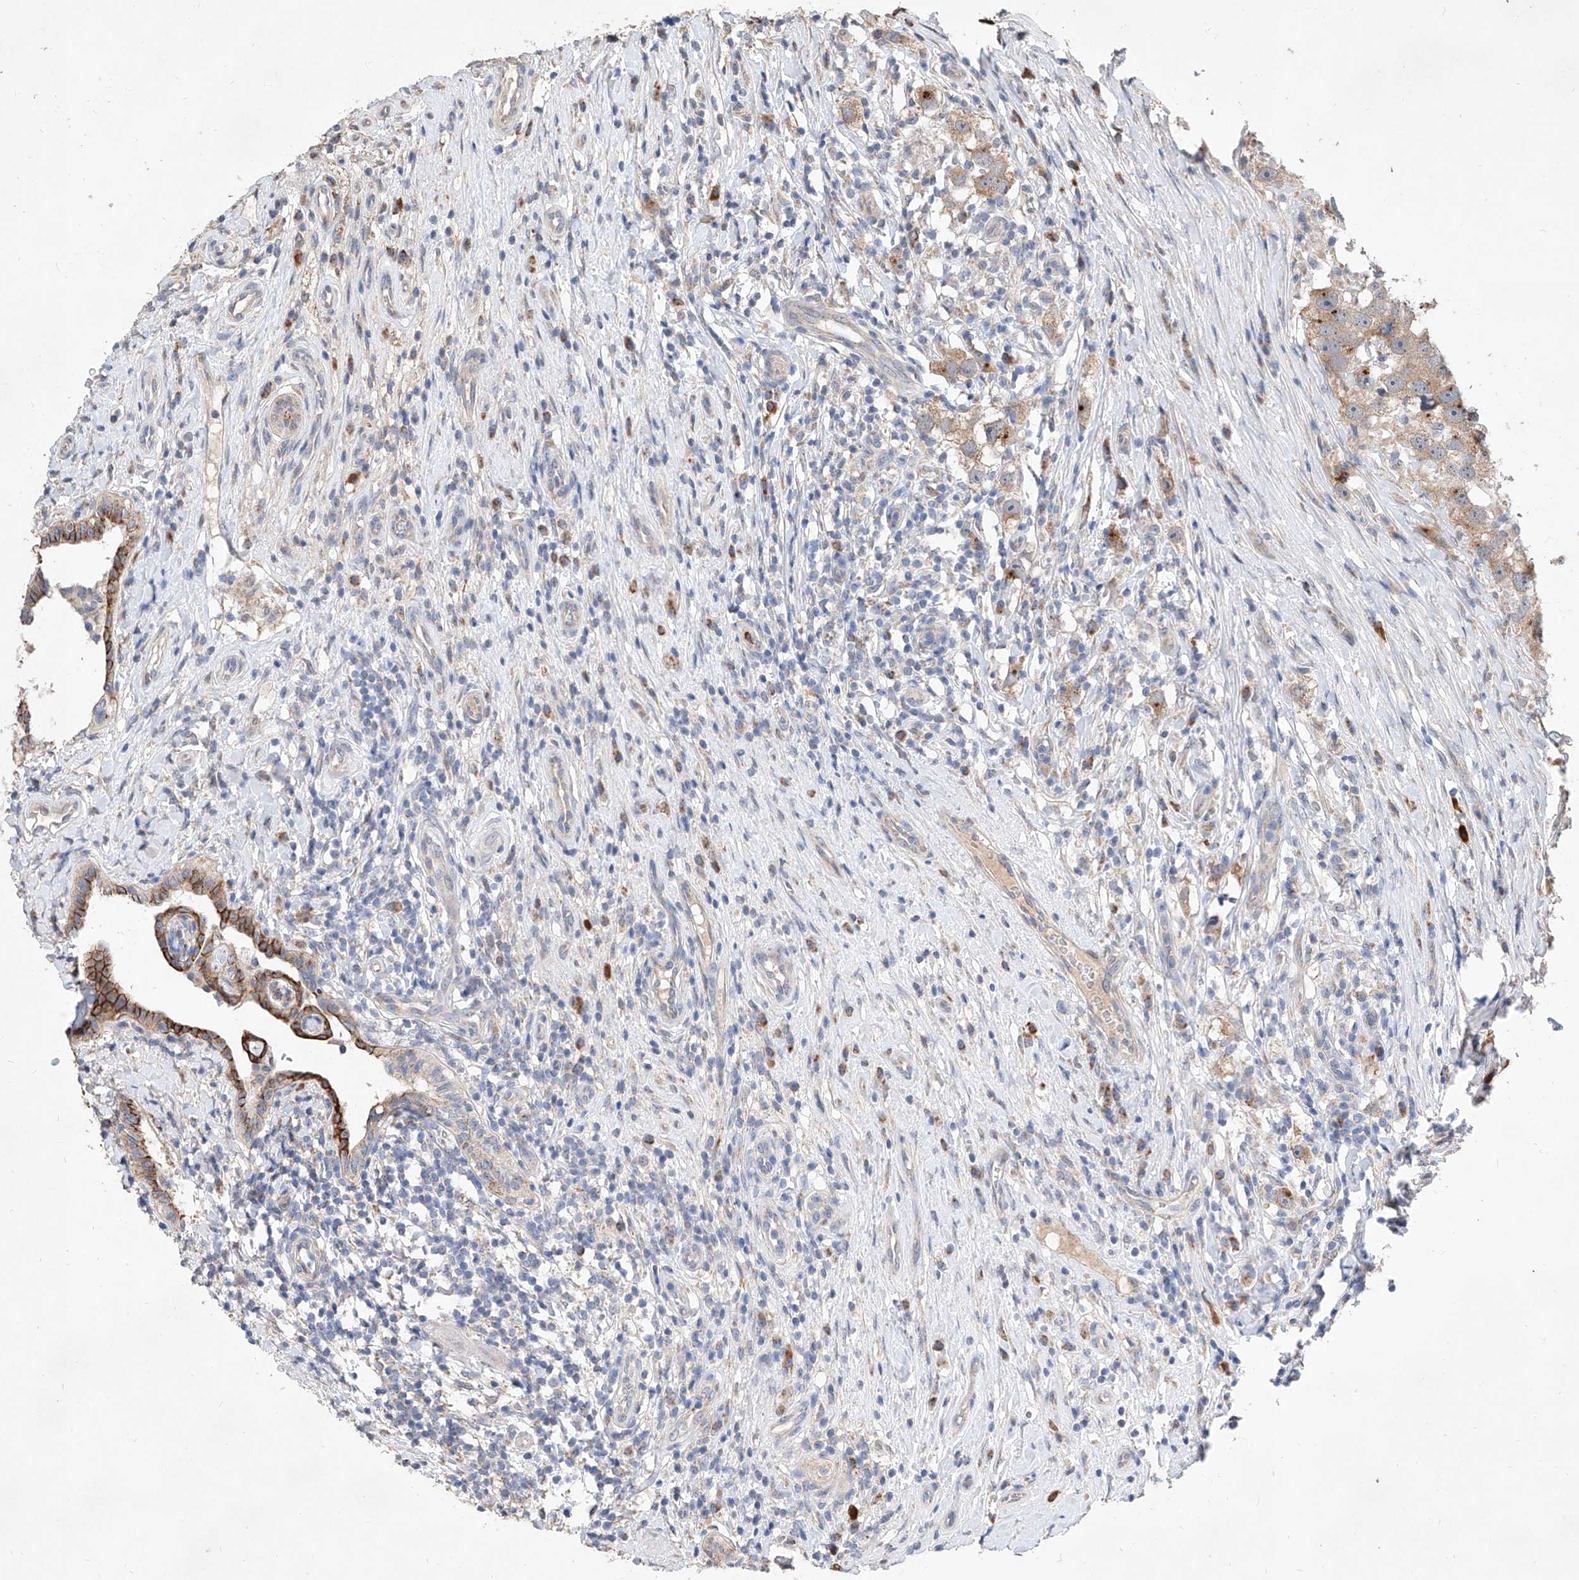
{"staining": {"intensity": "moderate", "quantity": ">75%", "location": "cytoplasmic/membranous"}, "tissue": "testis cancer", "cell_type": "Tumor cells", "image_type": "cancer", "snomed": [{"axis": "morphology", "description": "Seminoma, NOS"}, {"axis": "topography", "description": "Testis"}], "caption": "Protein expression analysis of human testis seminoma reveals moderate cytoplasmic/membranous expression in about >75% of tumor cells.", "gene": "MFSD4B", "patient": {"sex": "male", "age": 49}}